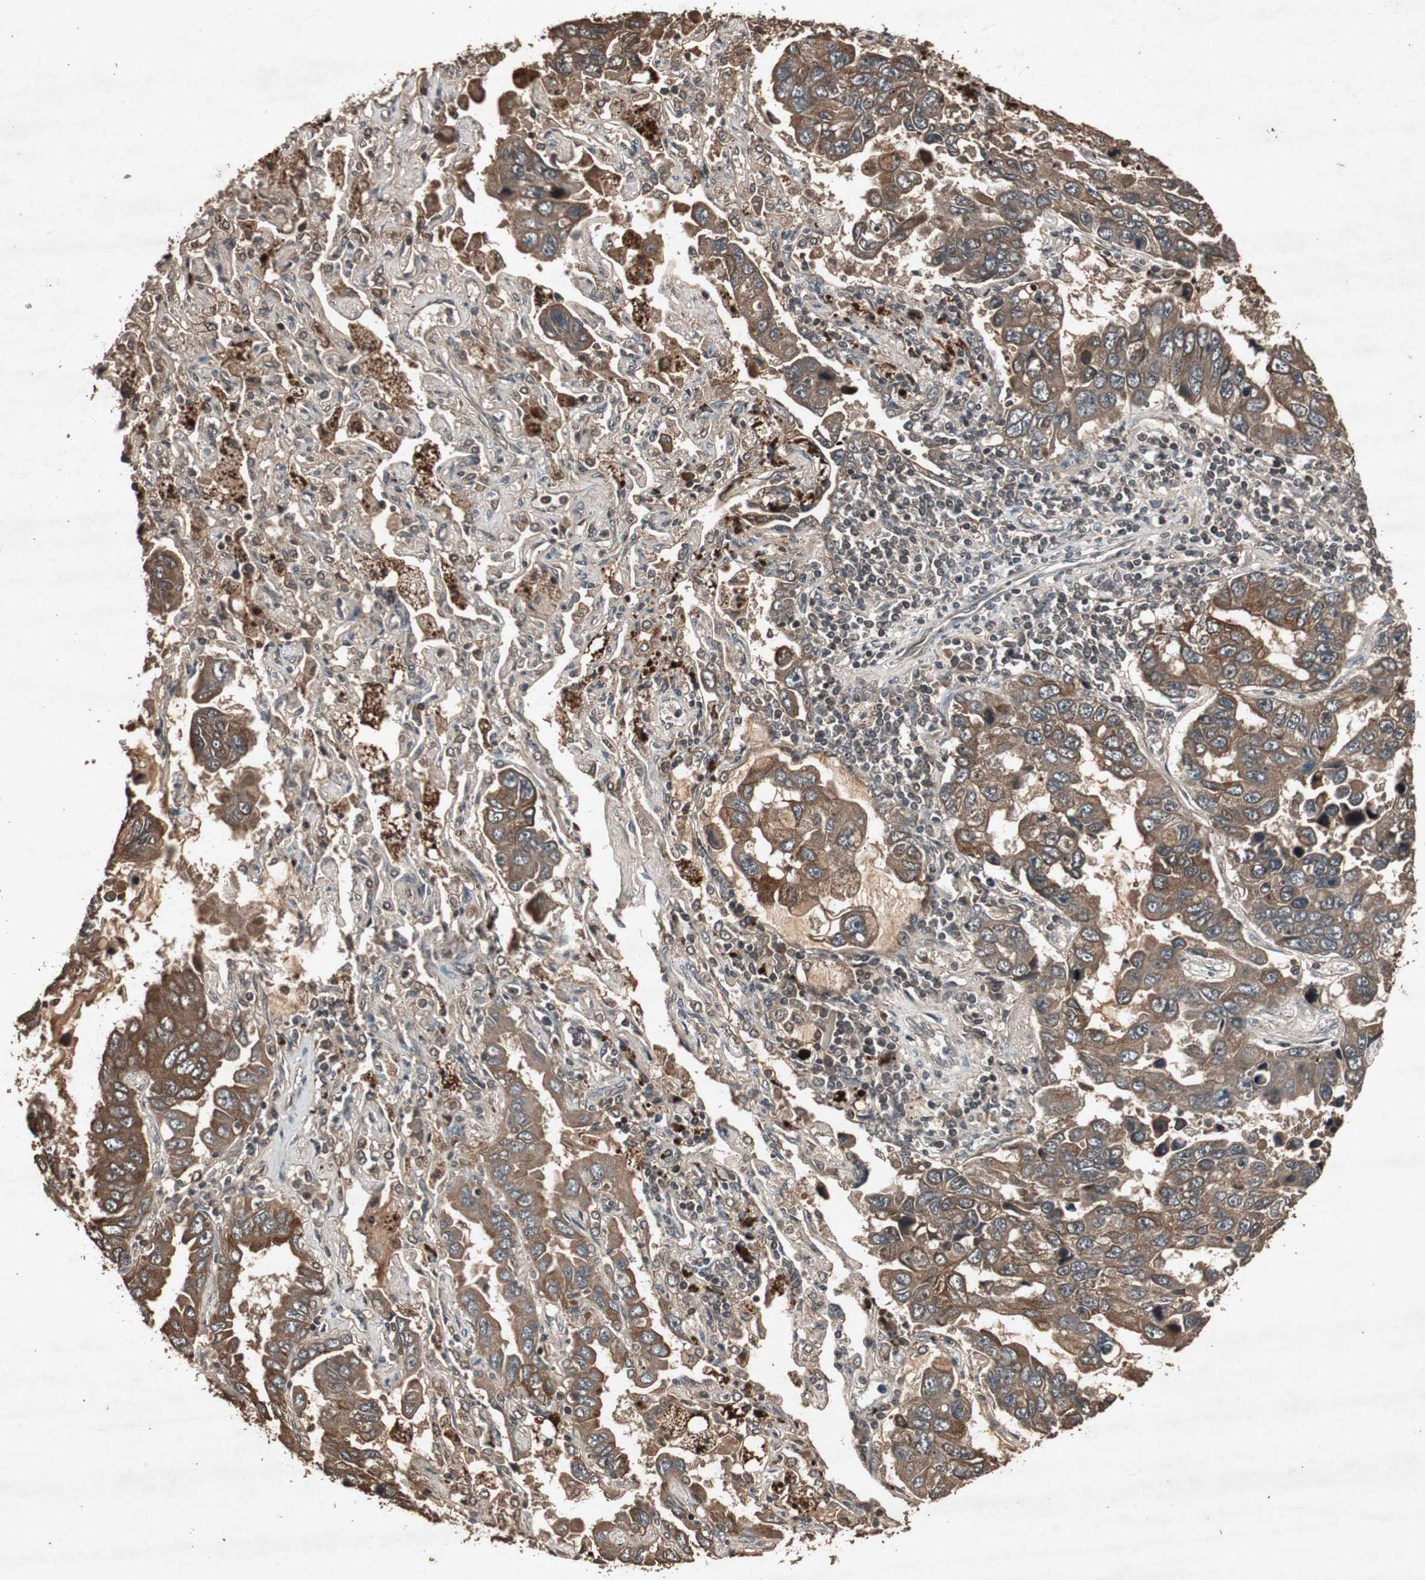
{"staining": {"intensity": "strong", "quantity": ">75%", "location": "cytoplasmic/membranous"}, "tissue": "lung cancer", "cell_type": "Tumor cells", "image_type": "cancer", "snomed": [{"axis": "morphology", "description": "Adenocarcinoma, NOS"}, {"axis": "topography", "description": "Lung"}], "caption": "Lung adenocarcinoma stained with DAB (3,3'-diaminobenzidine) immunohistochemistry (IHC) shows high levels of strong cytoplasmic/membranous staining in approximately >75% of tumor cells.", "gene": "SLIT2", "patient": {"sex": "male", "age": 64}}